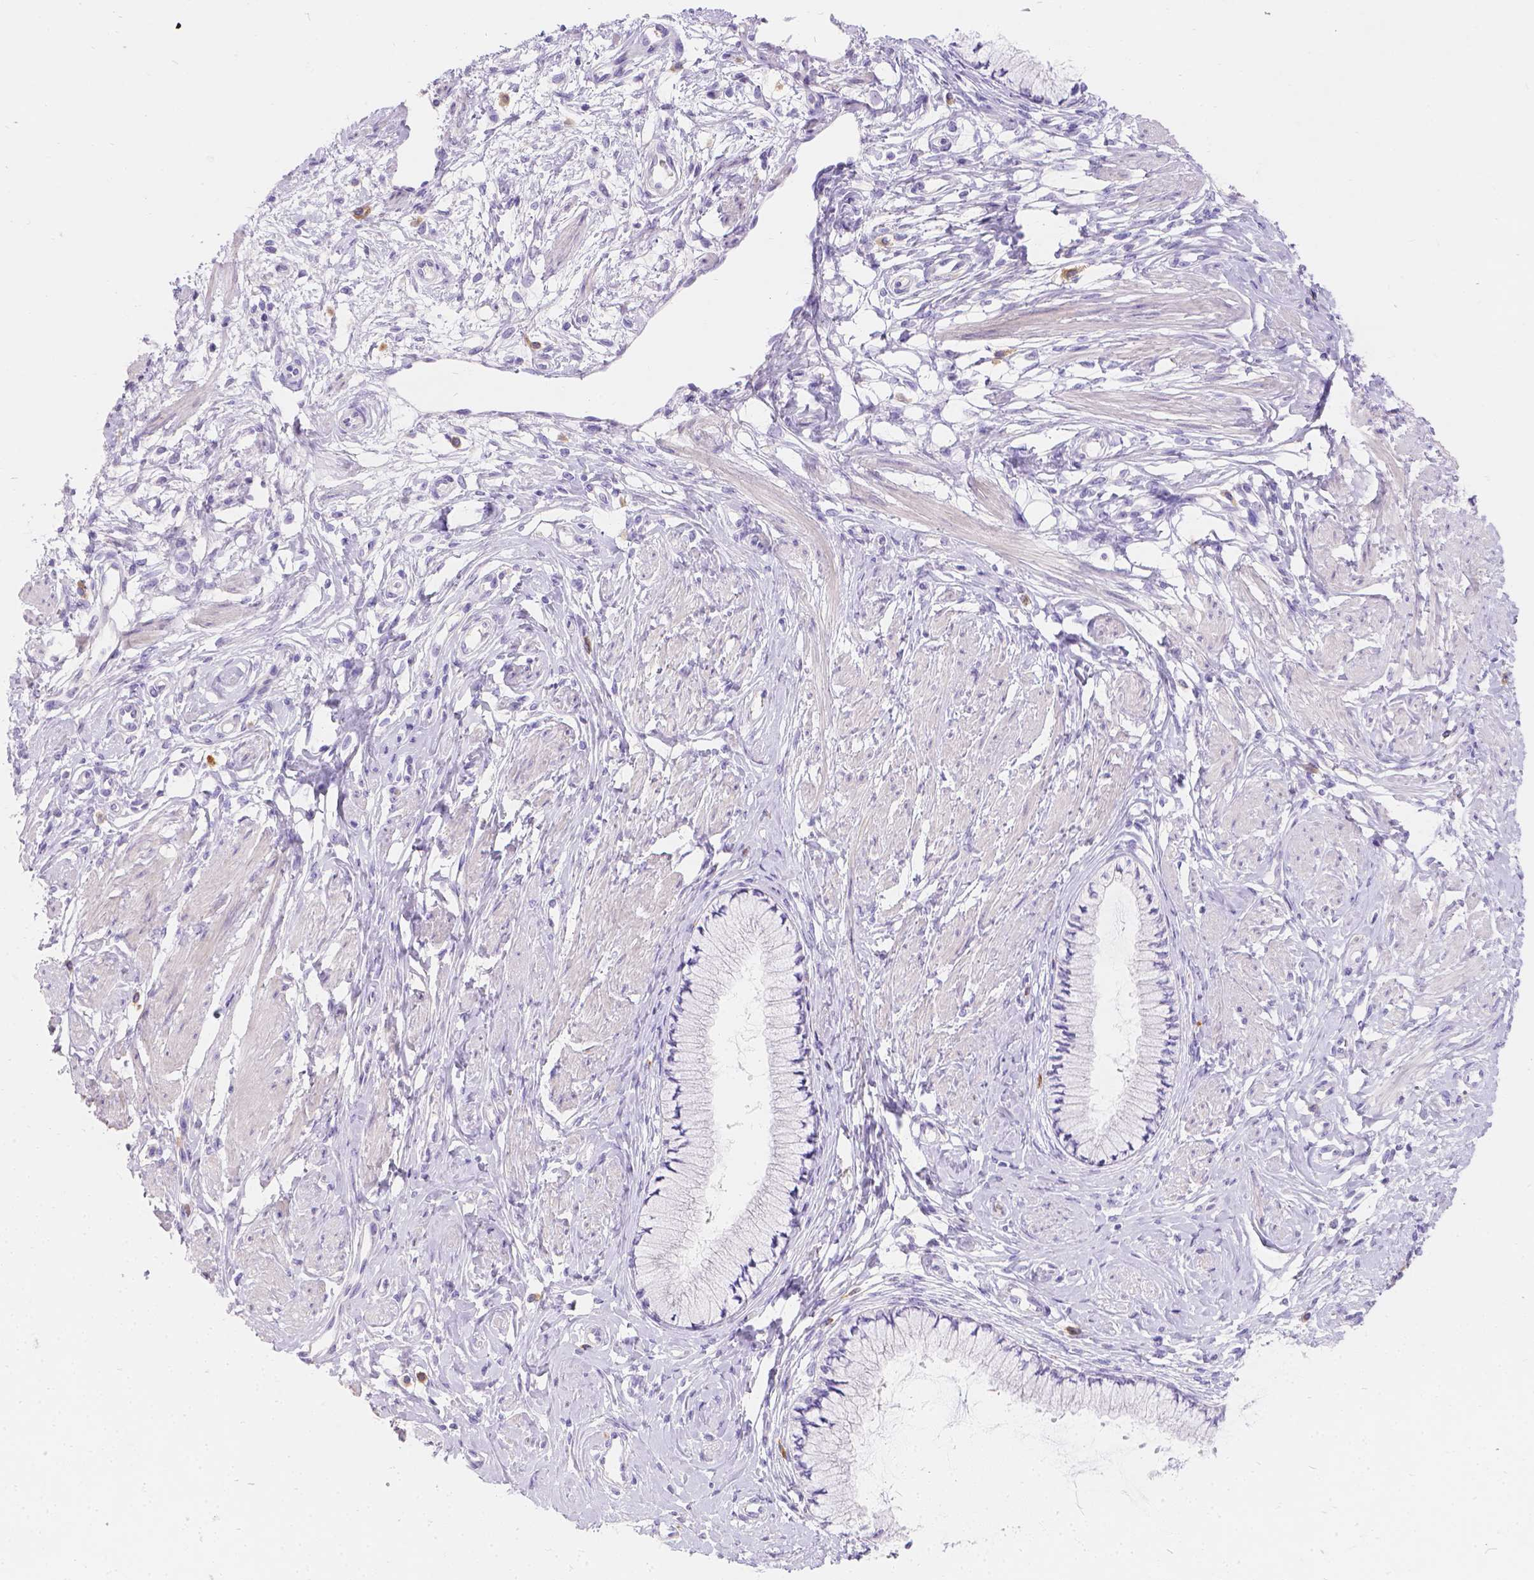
{"staining": {"intensity": "negative", "quantity": "none", "location": "none"}, "tissue": "cervix", "cell_type": "Glandular cells", "image_type": "normal", "snomed": [{"axis": "morphology", "description": "Normal tissue, NOS"}, {"axis": "topography", "description": "Cervix"}], "caption": "A high-resolution histopathology image shows immunohistochemistry (IHC) staining of unremarkable cervix, which displays no significant expression in glandular cells. (Brightfield microscopy of DAB immunohistochemistry at high magnification).", "gene": "GNRHR", "patient": {"sex": "female", "age": 37}}